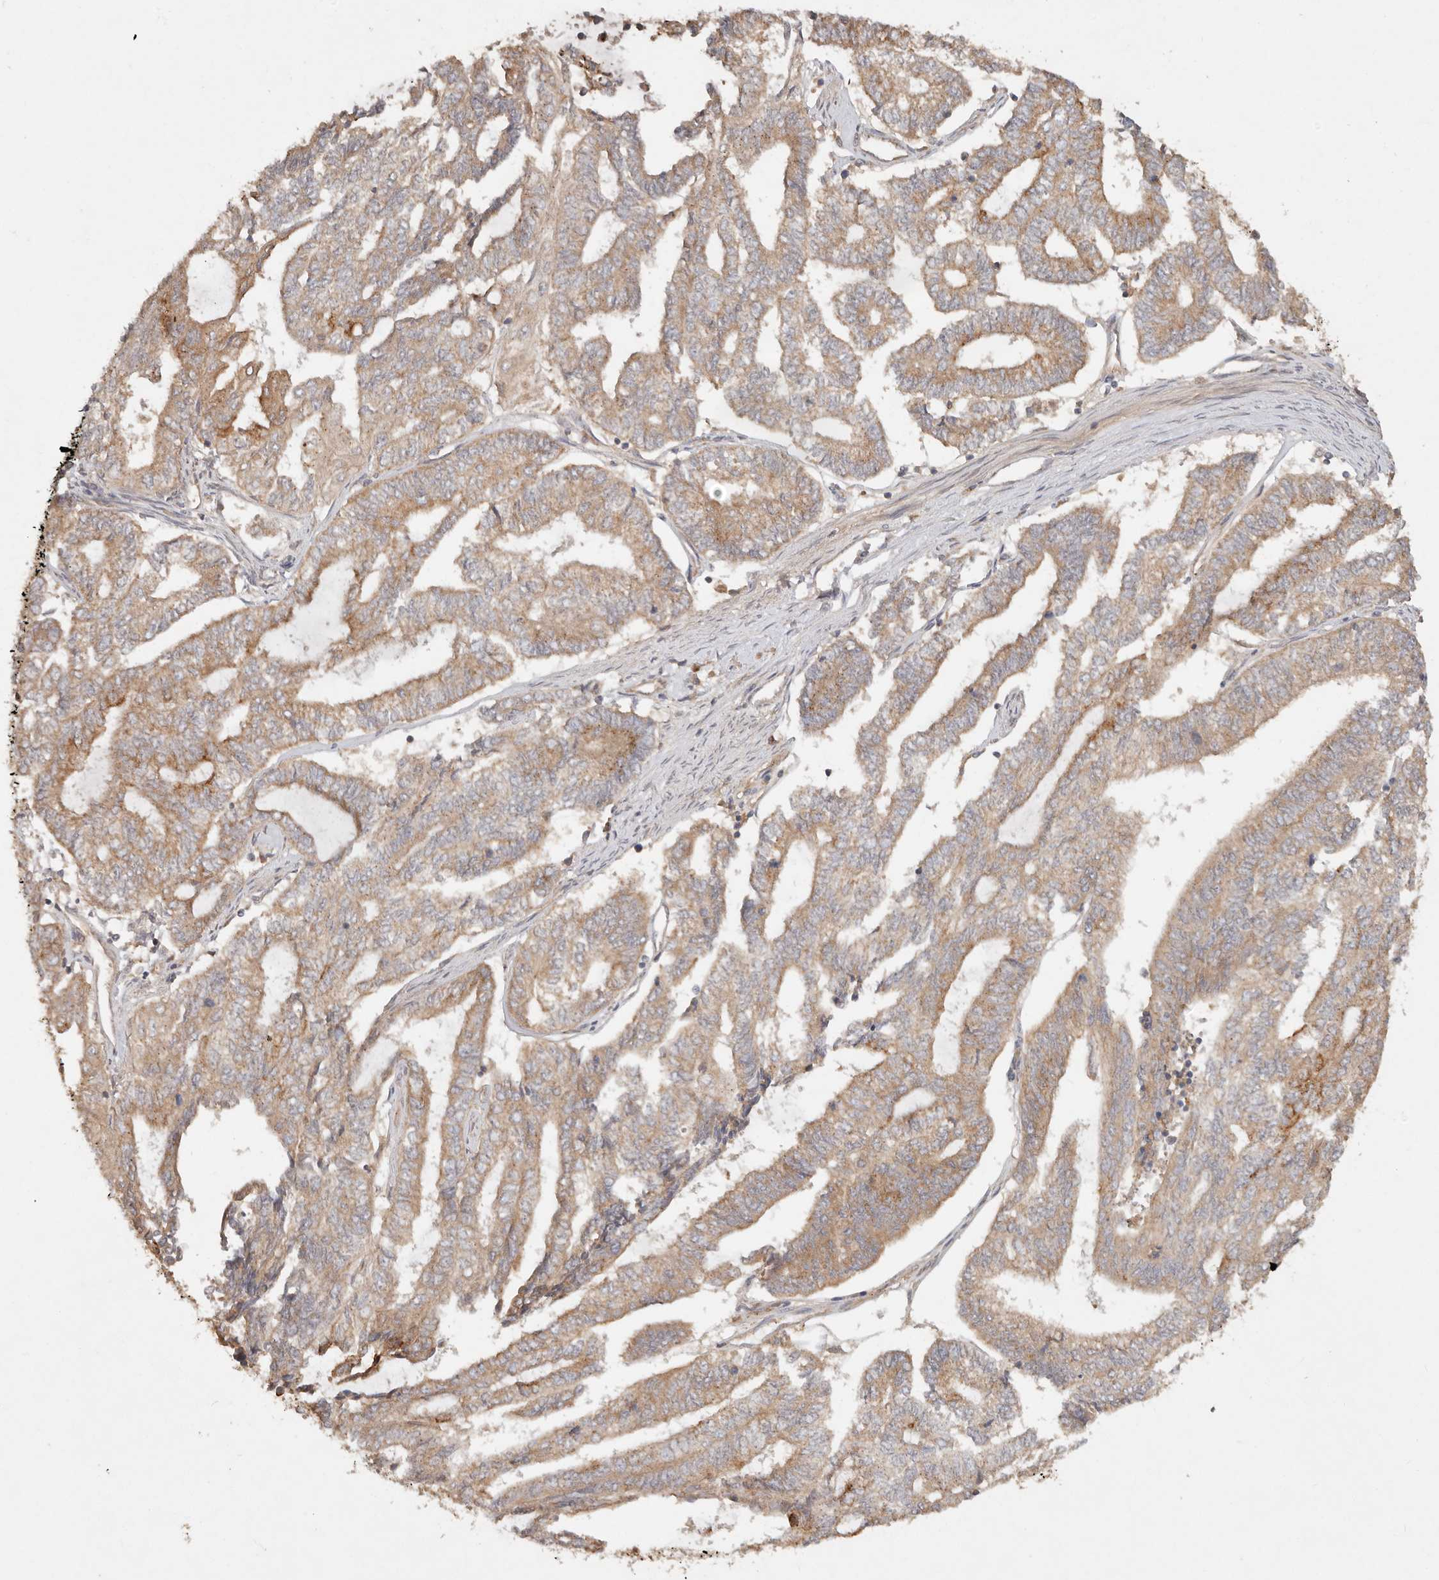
{"staining": {"intensity": "moderate", "quantity": ">75%", "location": "cytoplasmic/membranous"}, "tissue": "endometrial cancer", "cell_type": "Tumor cells", "image_type": "cancer", "snomed": [{"axis": "morphology", "description": "Adenocarcinoma, NOS"}, {"axis": "topography", "description": "Uterus"}, {"axis": "topography", "description": "Endometrium"}], "caption": "An image of human adenocarcinoma (endometrial) stained for a protein exhibits moderate cytoplasmic/membranous brown staining in tumor cells. The protein of interest is stained brown, and the nuclei are stained in blue (DAB (3,3'-diaminobenzidine) IHC with brightfield microscopy, high magnification).", "gene": "HECTD3", "patient": {"sex": "female", "age": 70}}